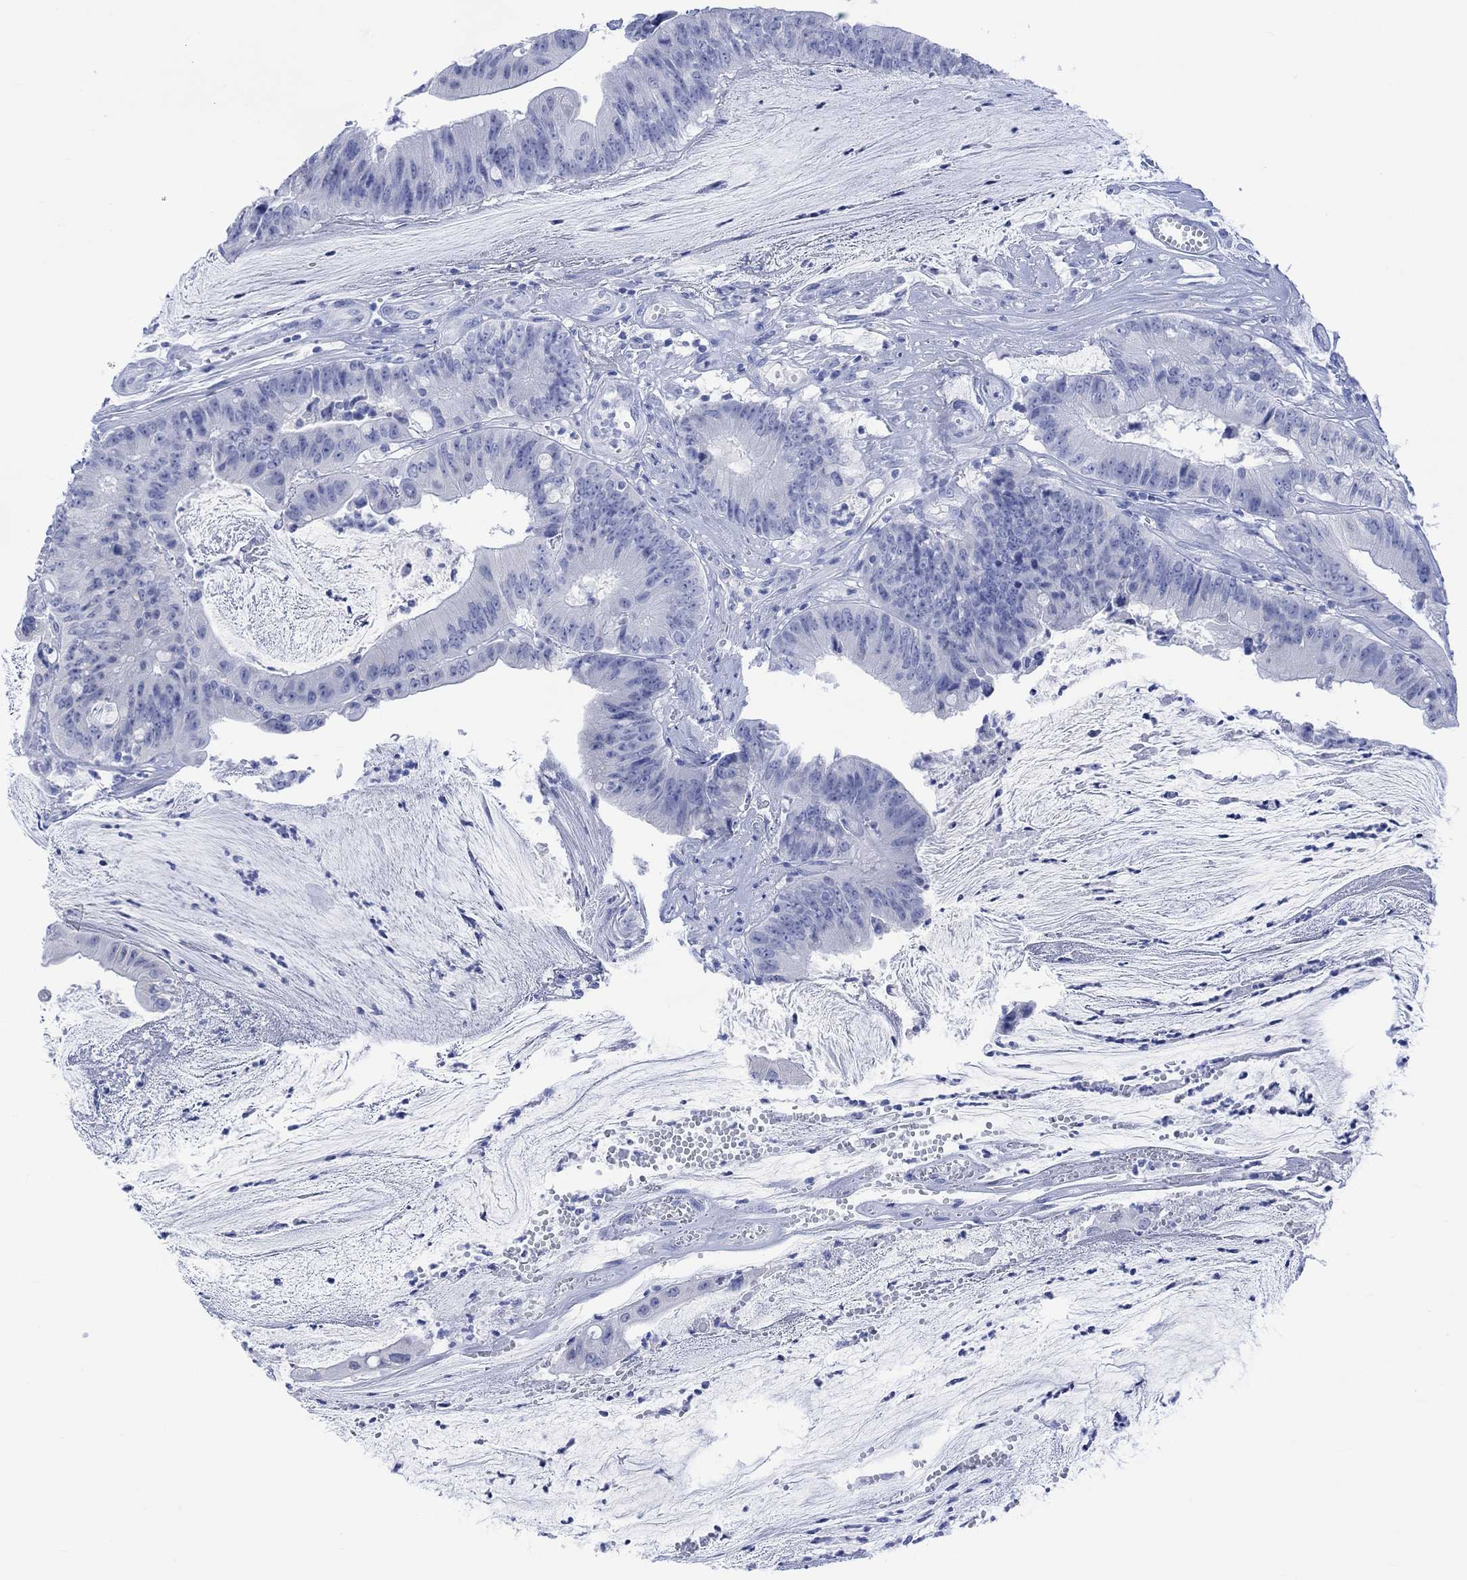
{"staining": {"intensity": "negative", "quantity": "none", "location": "none"}, "tissue": "colorectal cancer", "cell_type": "Tumor cells", "image_type": "cancer", "snomed": [{"axis": "morphology", "description": "Adenocarcinoma, NOS"}, {"axis": "topography", "description": "Colon"}], "caption": "A high-resolution photomicrograph shows IHC staining of colorectal cancer (adenocarcinoma), which shows no significant positivity in tumor cells.", "gene": "CELF4", "patient": {"sex": "female", "age": 69}}